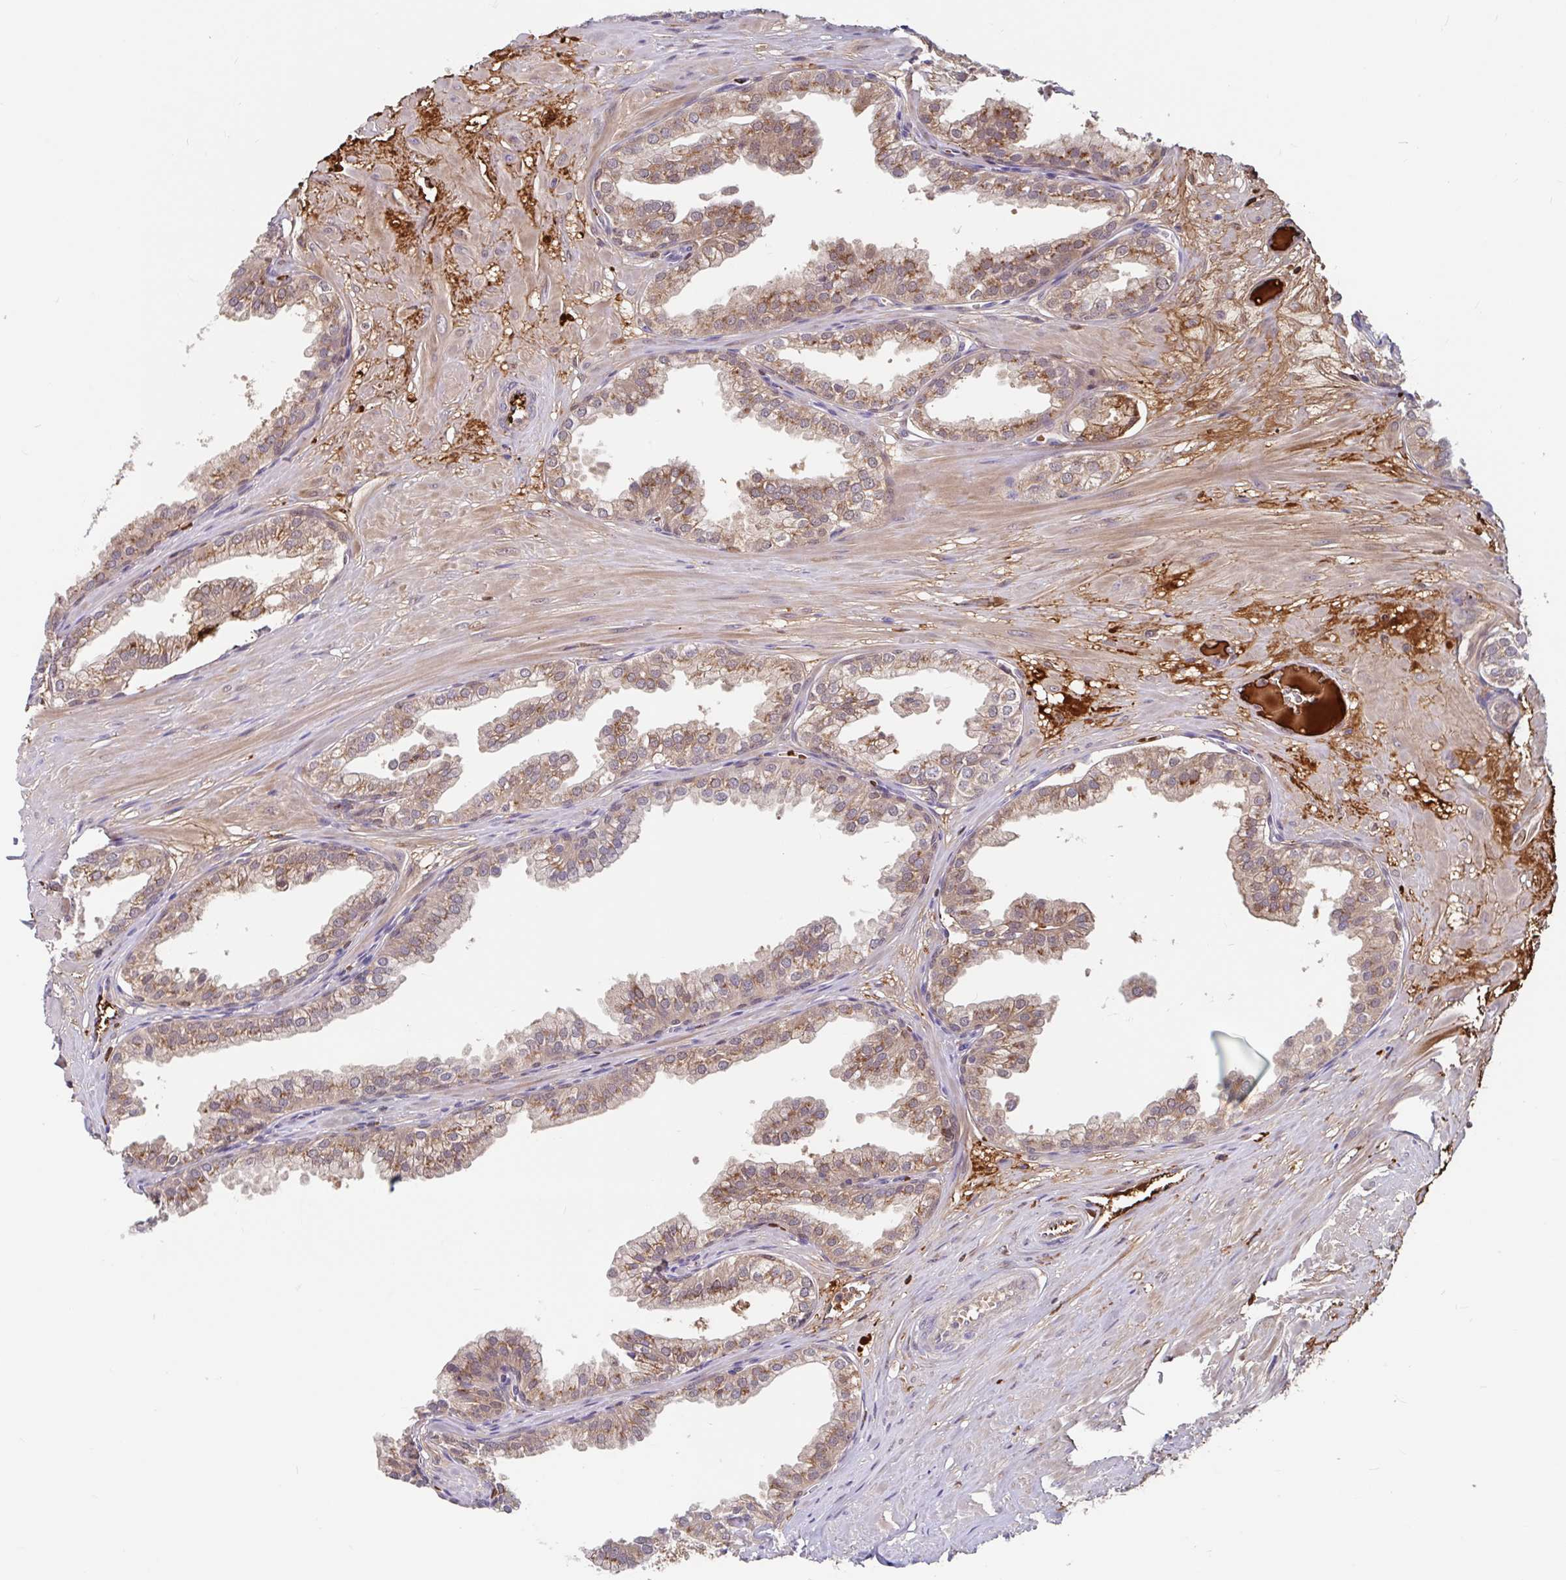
{"staining": {"intensity": "moderate", "quantity": ">75%", "location": "cytoplasmic/membranous,nuclear"}, "tissue": "prostate", "cell_type": "Glandular cells", "image_type": "normal", "snomed": [{"axis": "morphology", "description": "Normal tissue, NOS"}, {"axis": "topography", "description": "Prostate"}, {"axis": "topography", "description": "Peripheral nerve tissue"}], "caption": "Moderate cytoplasmic/membranous,nuclear expression is appreciated in approximately >75% of glandular cells in unremarkable prostate.", "gene": "BLVRA", "patient": {"sex": "male", "age": 55}}